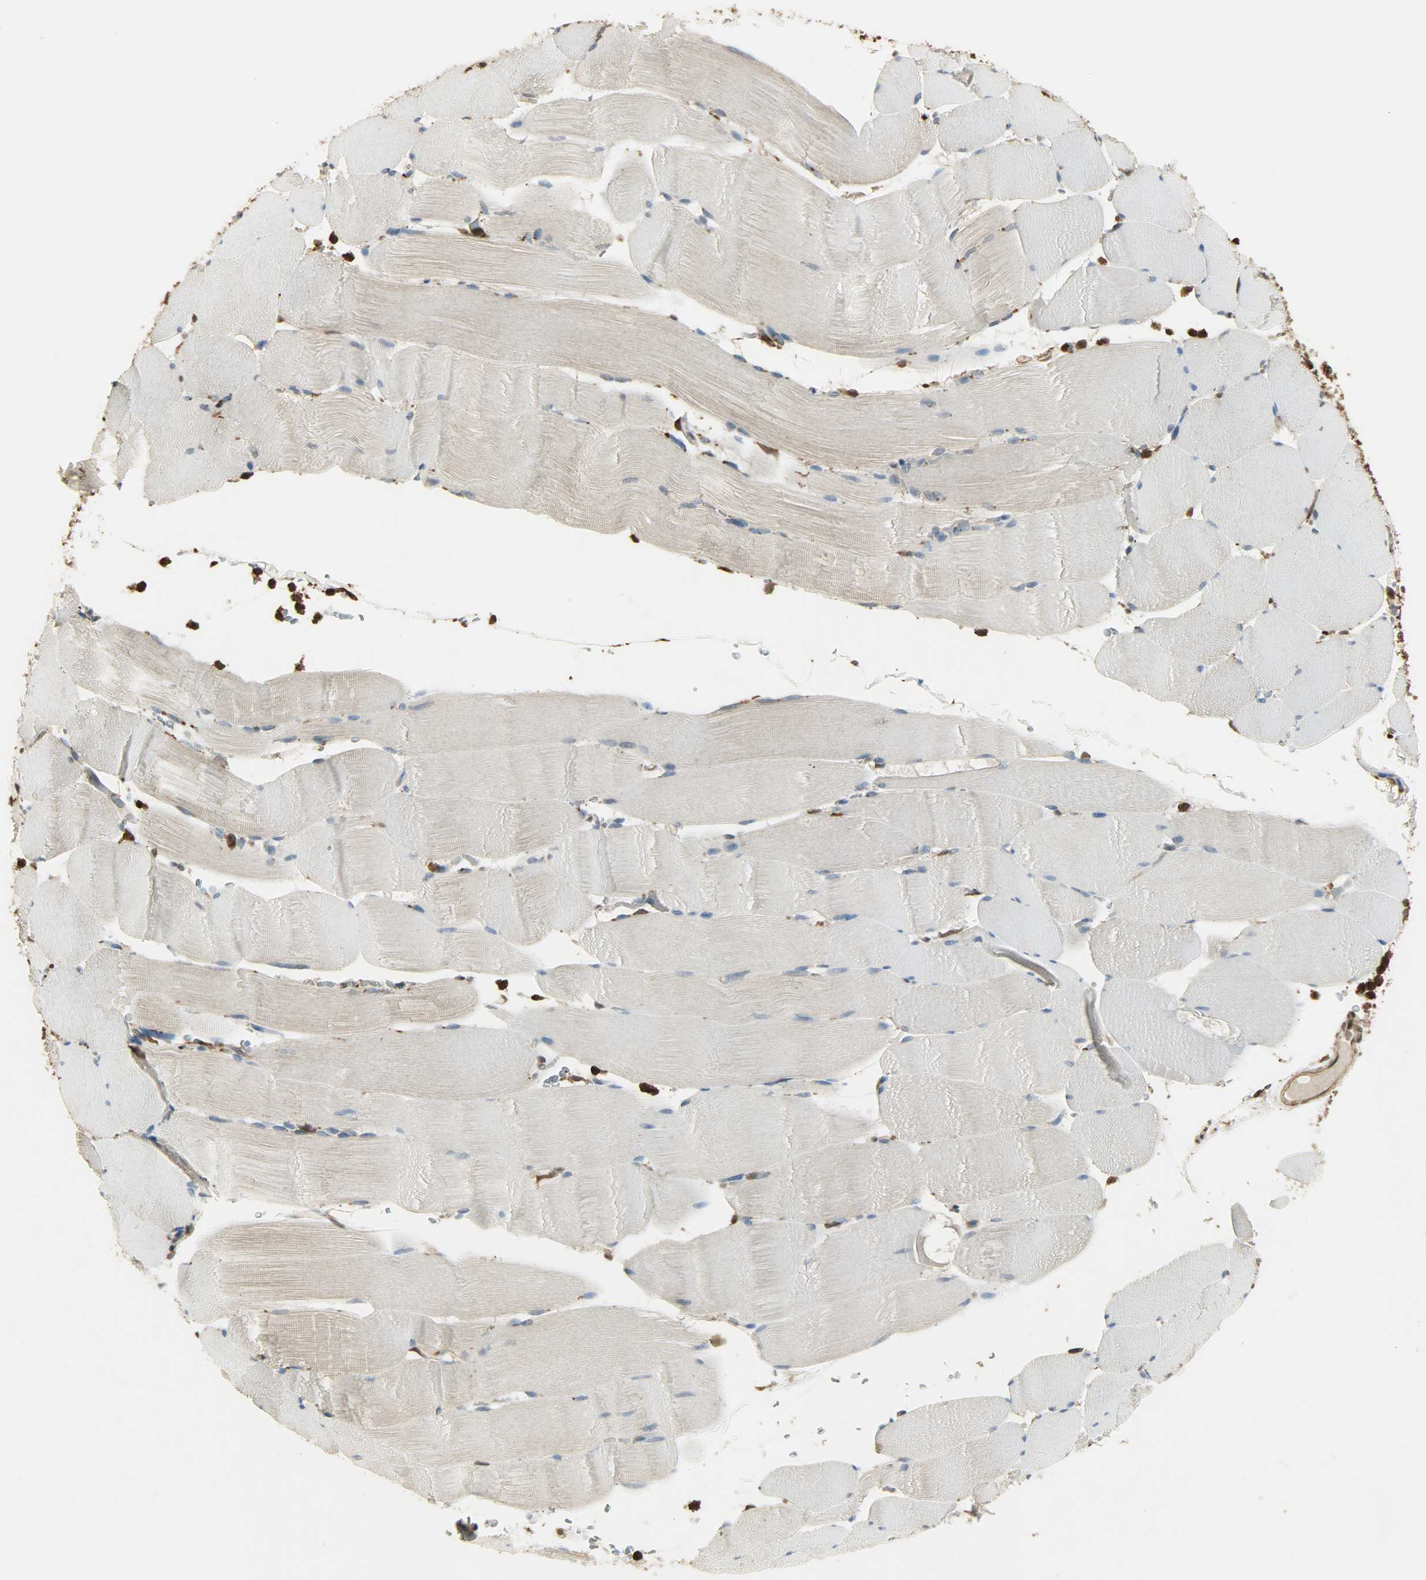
{"staining": {"intensity": "weak", "quantity": "25%-75%", "location": "cytoplasmic/membranous"}, "tissue": "skeletal muscle", "cell_type": "Myocytes", "image_type": "normal", "snomed": [{"axis": "morphology", "description": "Normal tissue, NOS"}, {"axis": "topography", "description": "Skeletal muscle"}], "caption": "About 25%-75% of myocytes in normal human skeletal muscle show weak cytoplasmic/membranous protein staining as visualized by brown immunohistochemical staining.", "gene": "YWHAZ", "patient": {"sex": "male", "age": 62}}